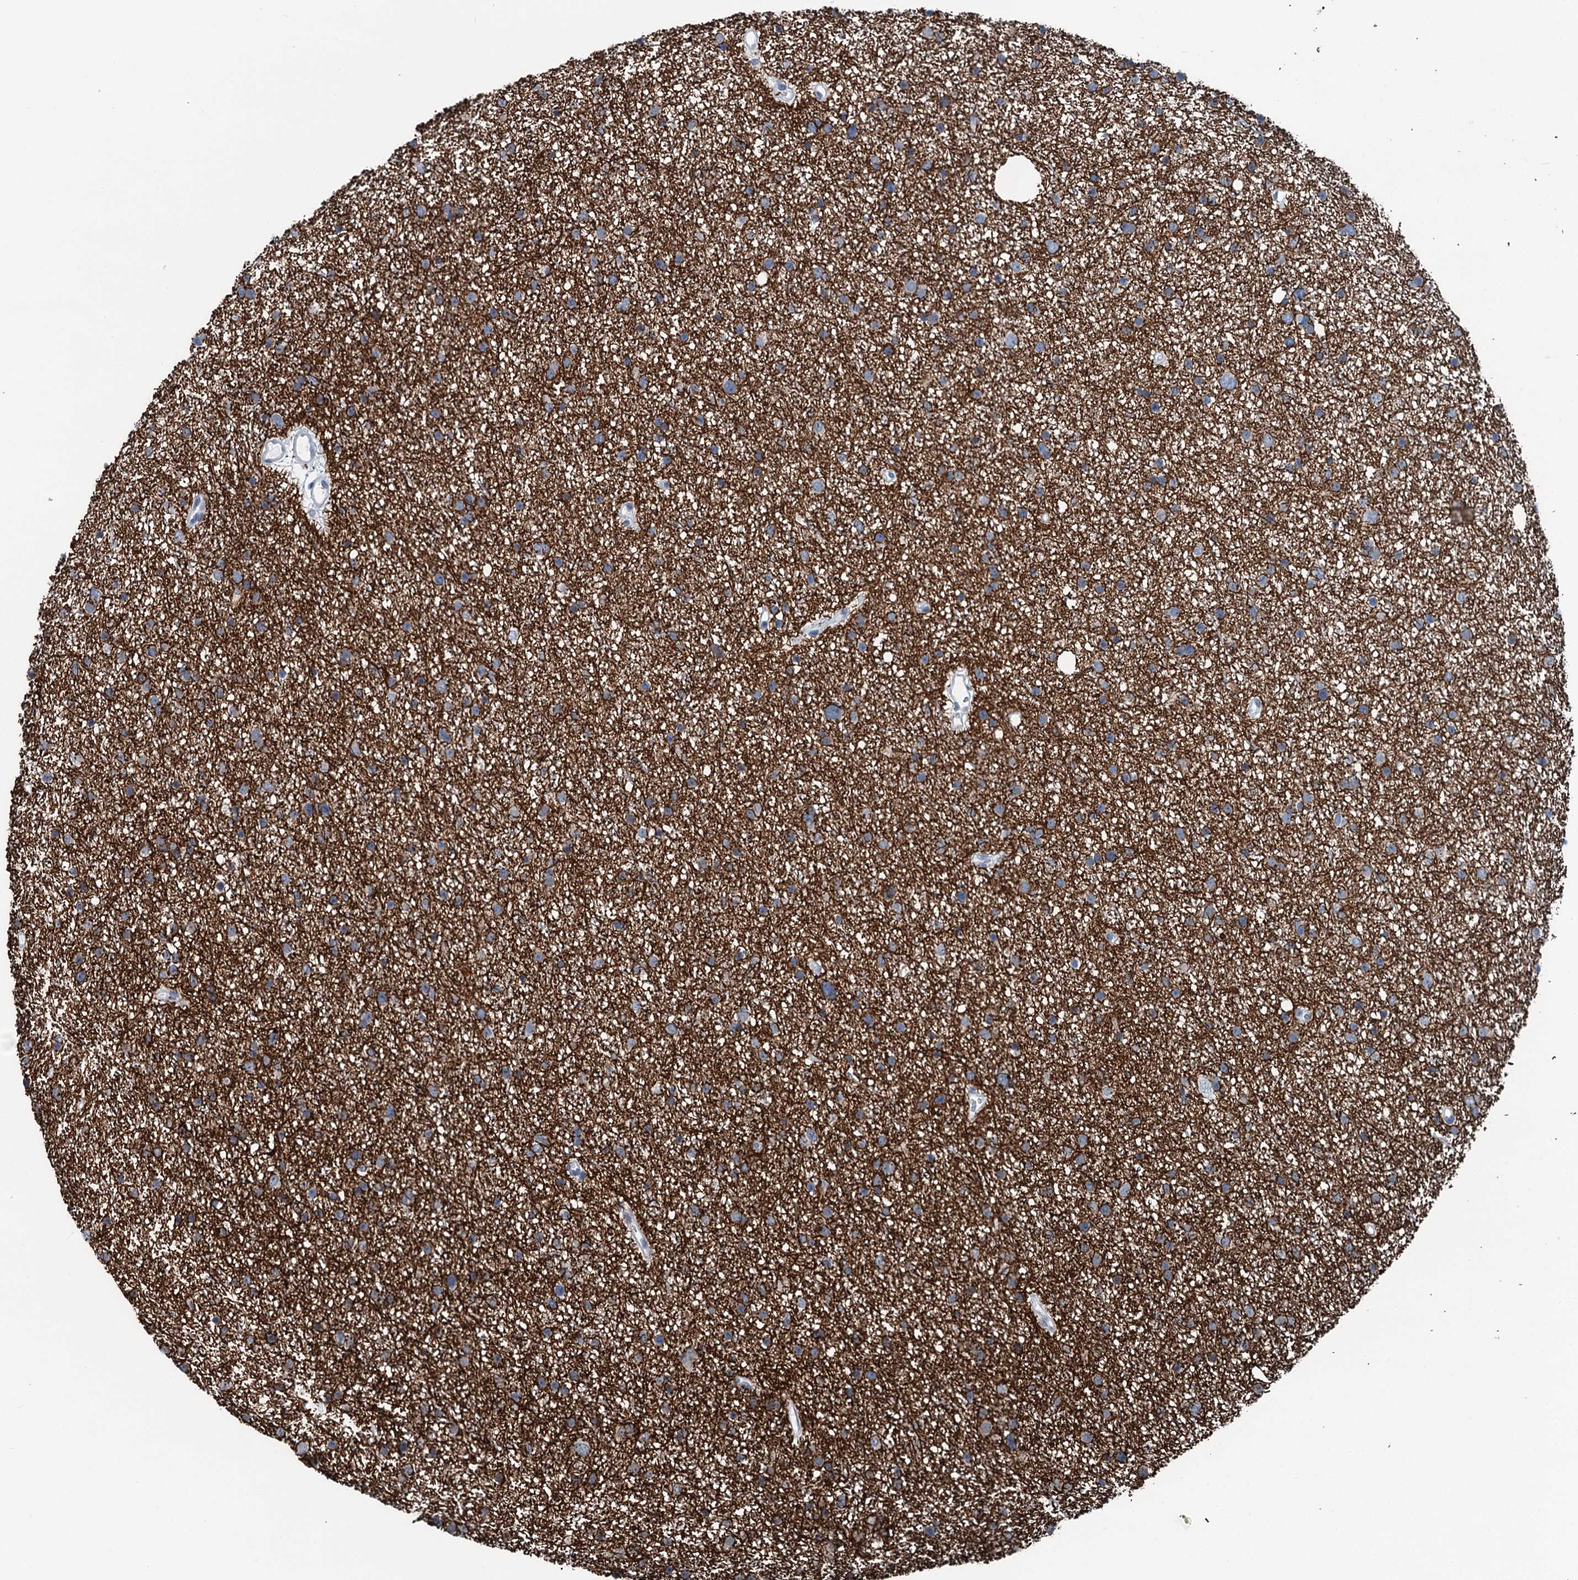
{"staining": {"intensity": "moderate", "quantity": "<25%", "location": "cytoplasmic/membranous"}, "tissue": "glioma", "cell_type": "Tumor cells", "image_type": "cancer", "snomed": [{"axis": "morphology", "description": "Glioma, malignant, Low grade"}, {"axis": "topography", "description": "Cerebral cortex"}], "caption": "Malignant low-grade glioma was stained to show a protein in brown. There is low levels of moderate cytoplasmic/membranous staining in about <25% of tumor cells. The protein is shown in brown color, while the nuclei are stained blue.", "gene": "TRPT1", "patient": {"sex": "female", "age": 39}}